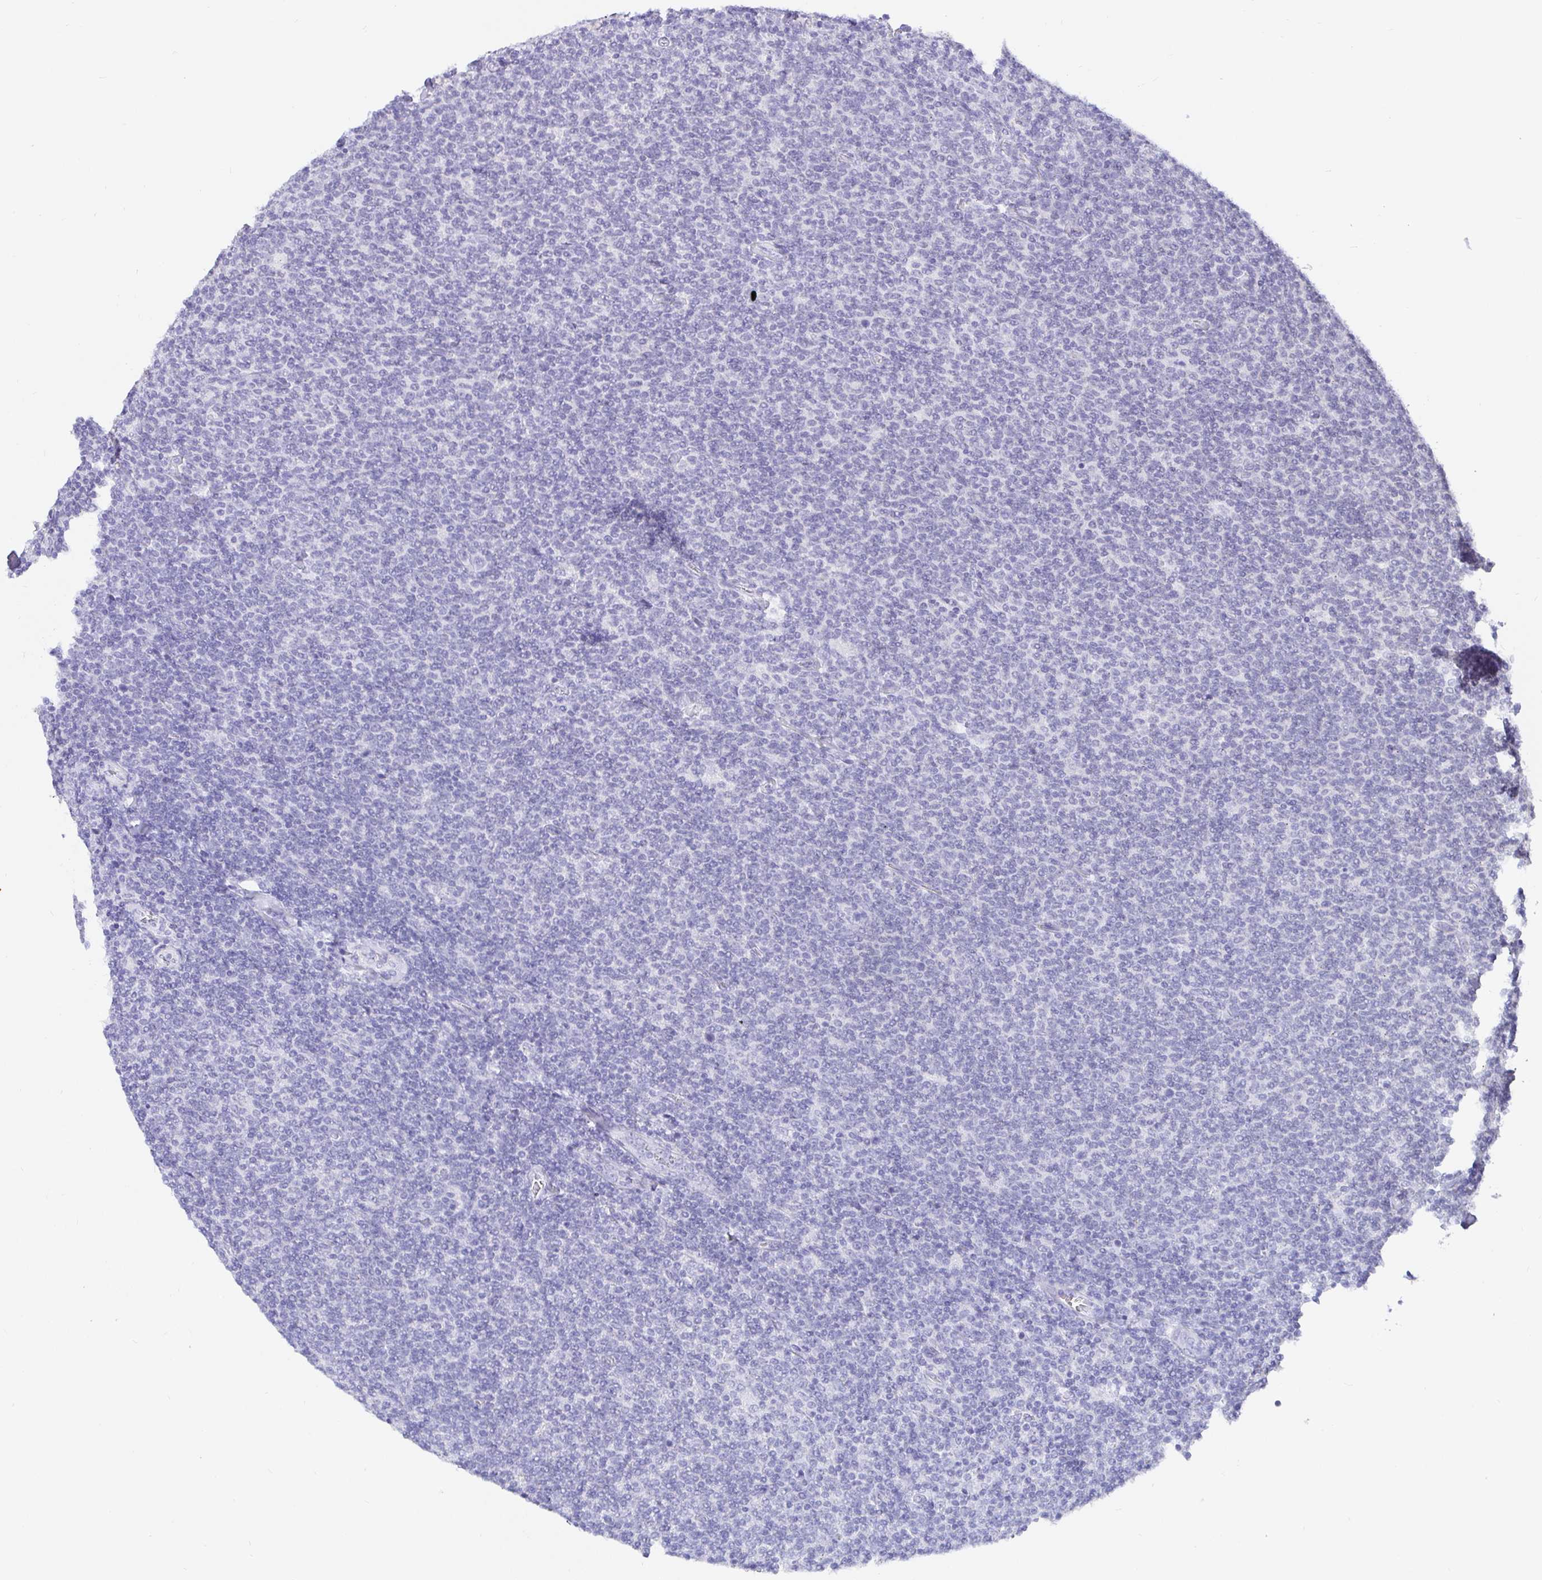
{"staining": {"intensity": "negative", "quantity": "none", "location": "none"}, "tissue": "lymphoma", "cell_type": "Tumor cells", "image_type": "cancer", "snomed": [{"axis": "morphology", "description": "Malignant lymphoma, non-Hodgkin's type, Low grade"}, {"axis": "topography", "description": "Lymph node"}], "caption": "Immunohistochemical staining of human malignant lymphoma, non-Hodgkin's type (low-grade) demonstrates no significant positivity in tumor cells.", "gene": "EZHIP", "patient": {"sex": "male", "age": 52}}